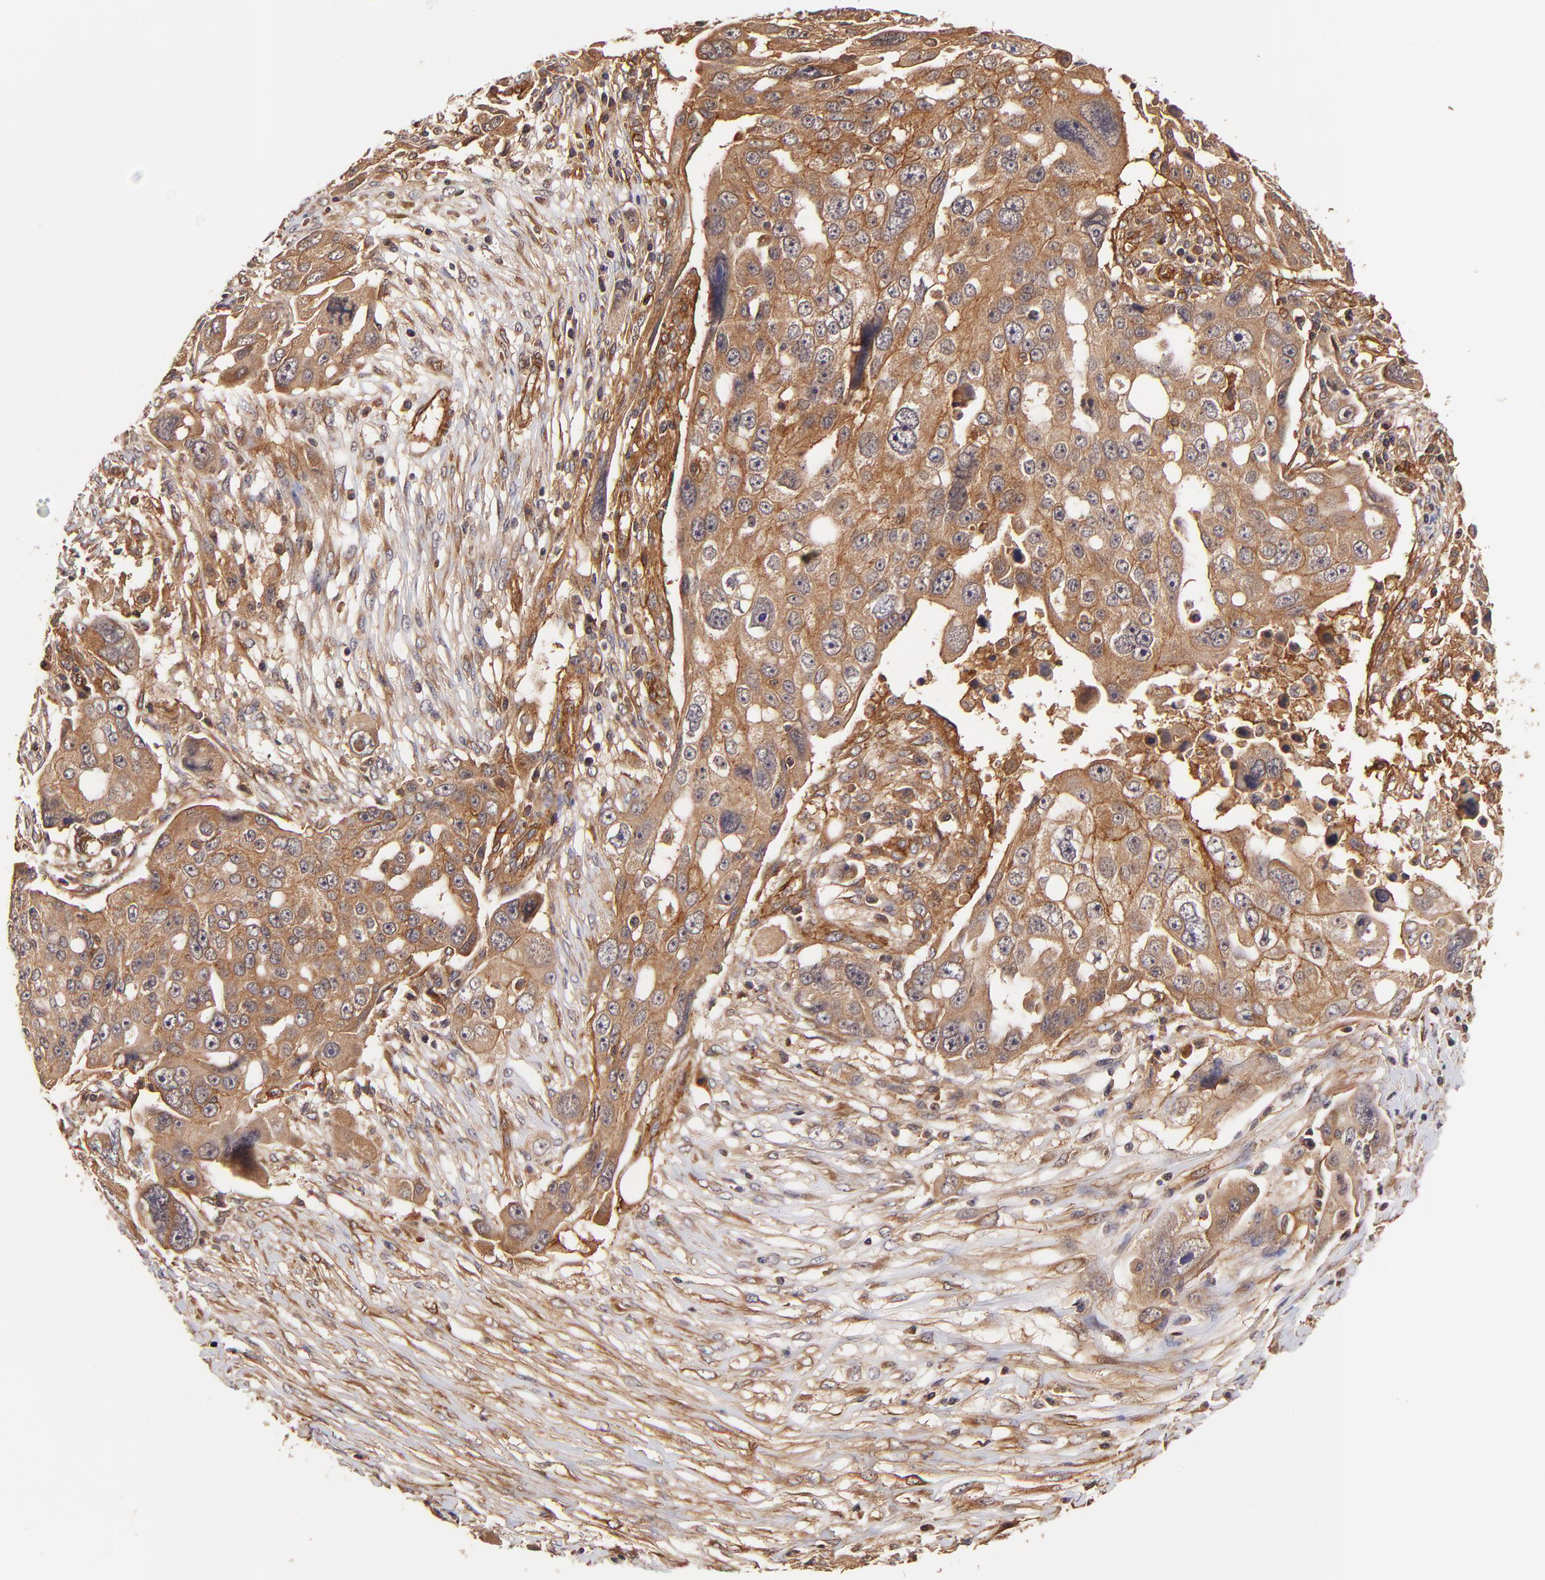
{"staining": {"intensity": "moderate", "quantity": ">75%", "location": "cytoplasmic/membranous"}, "tissue": "ovarian cancer", "cell_type": "Tumor cells", "image_type": "cancer", "snomed": [{"axis": "morphology", "description": "Carcinoma, endometroid"}, {"axis": "topography", "description": "Ovary"}], "caption": "Immunohistochemical staining of endometroid carcinoma (ovarian) demonstrates medium levels of moderate cytoplasmic/membranous protein positivity in about >75% of tumor cells. The protein is shown in brown color, while the nuclei are stained blue.", "gene": "ITGB1", "patient": {"sex": "female", "age": 75}}